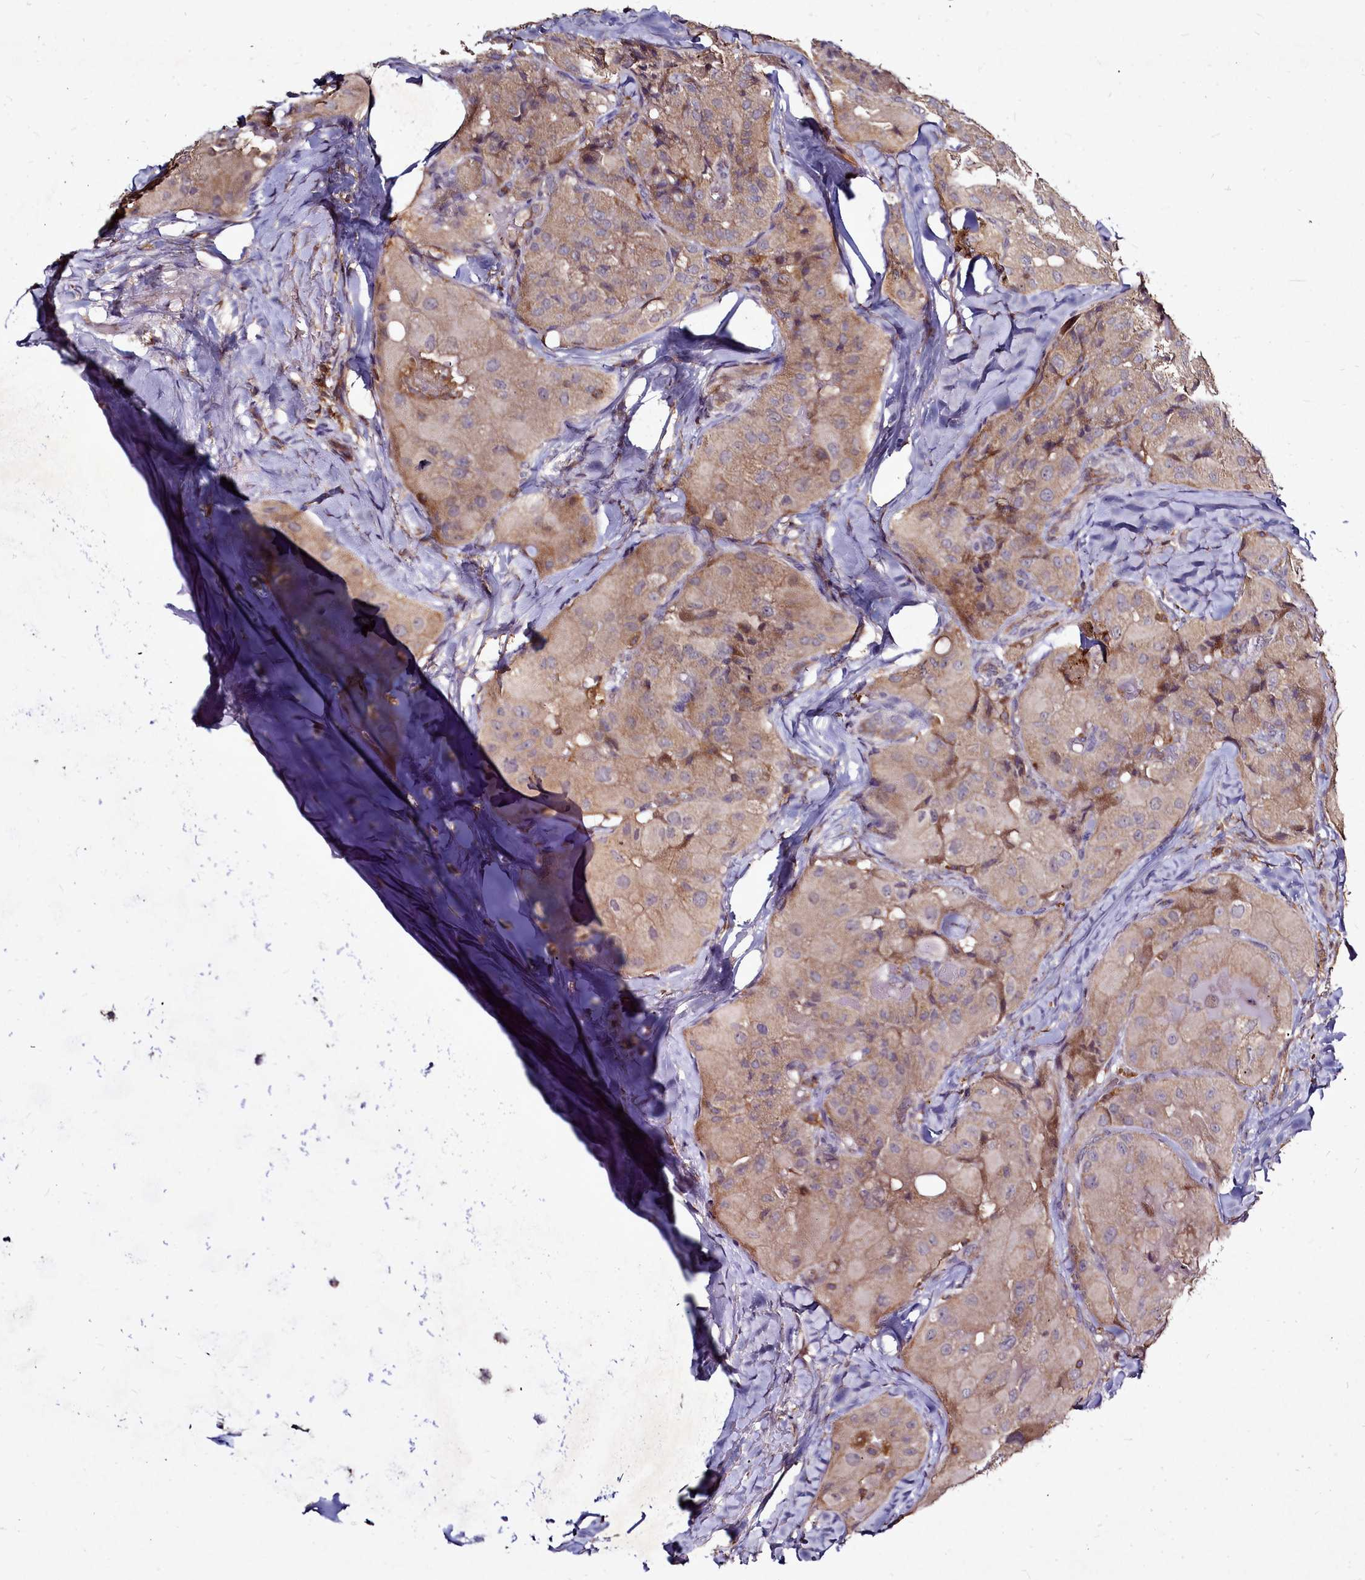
{"staining": {"intensity": "weak", "quantity": ">75%", "location": "cytoplasmic/membranous"}, "tissue": "thyroid cancer", "cell_type": "Tumor cells", "image_type": "cancer", "snomed": [{"axis": "morphology", "description": "Normal tissue, NOS"}, {"axis": "morphology", "description": "Papillary adenocarcinoma, NOS"}, {"axis": "topography", "description": "Thyroid gland"}], "caption": "Protein analysis of thyroid cancer tissue demonstrates weak cytoplasmic/membranous positivity in approximately >75% of tumor cells. The protein of interest is shown in brown color, while the nuclei are stained blue.", "gene": "NCKAP1L", "patient": {"sex": "female", "age": 59}}